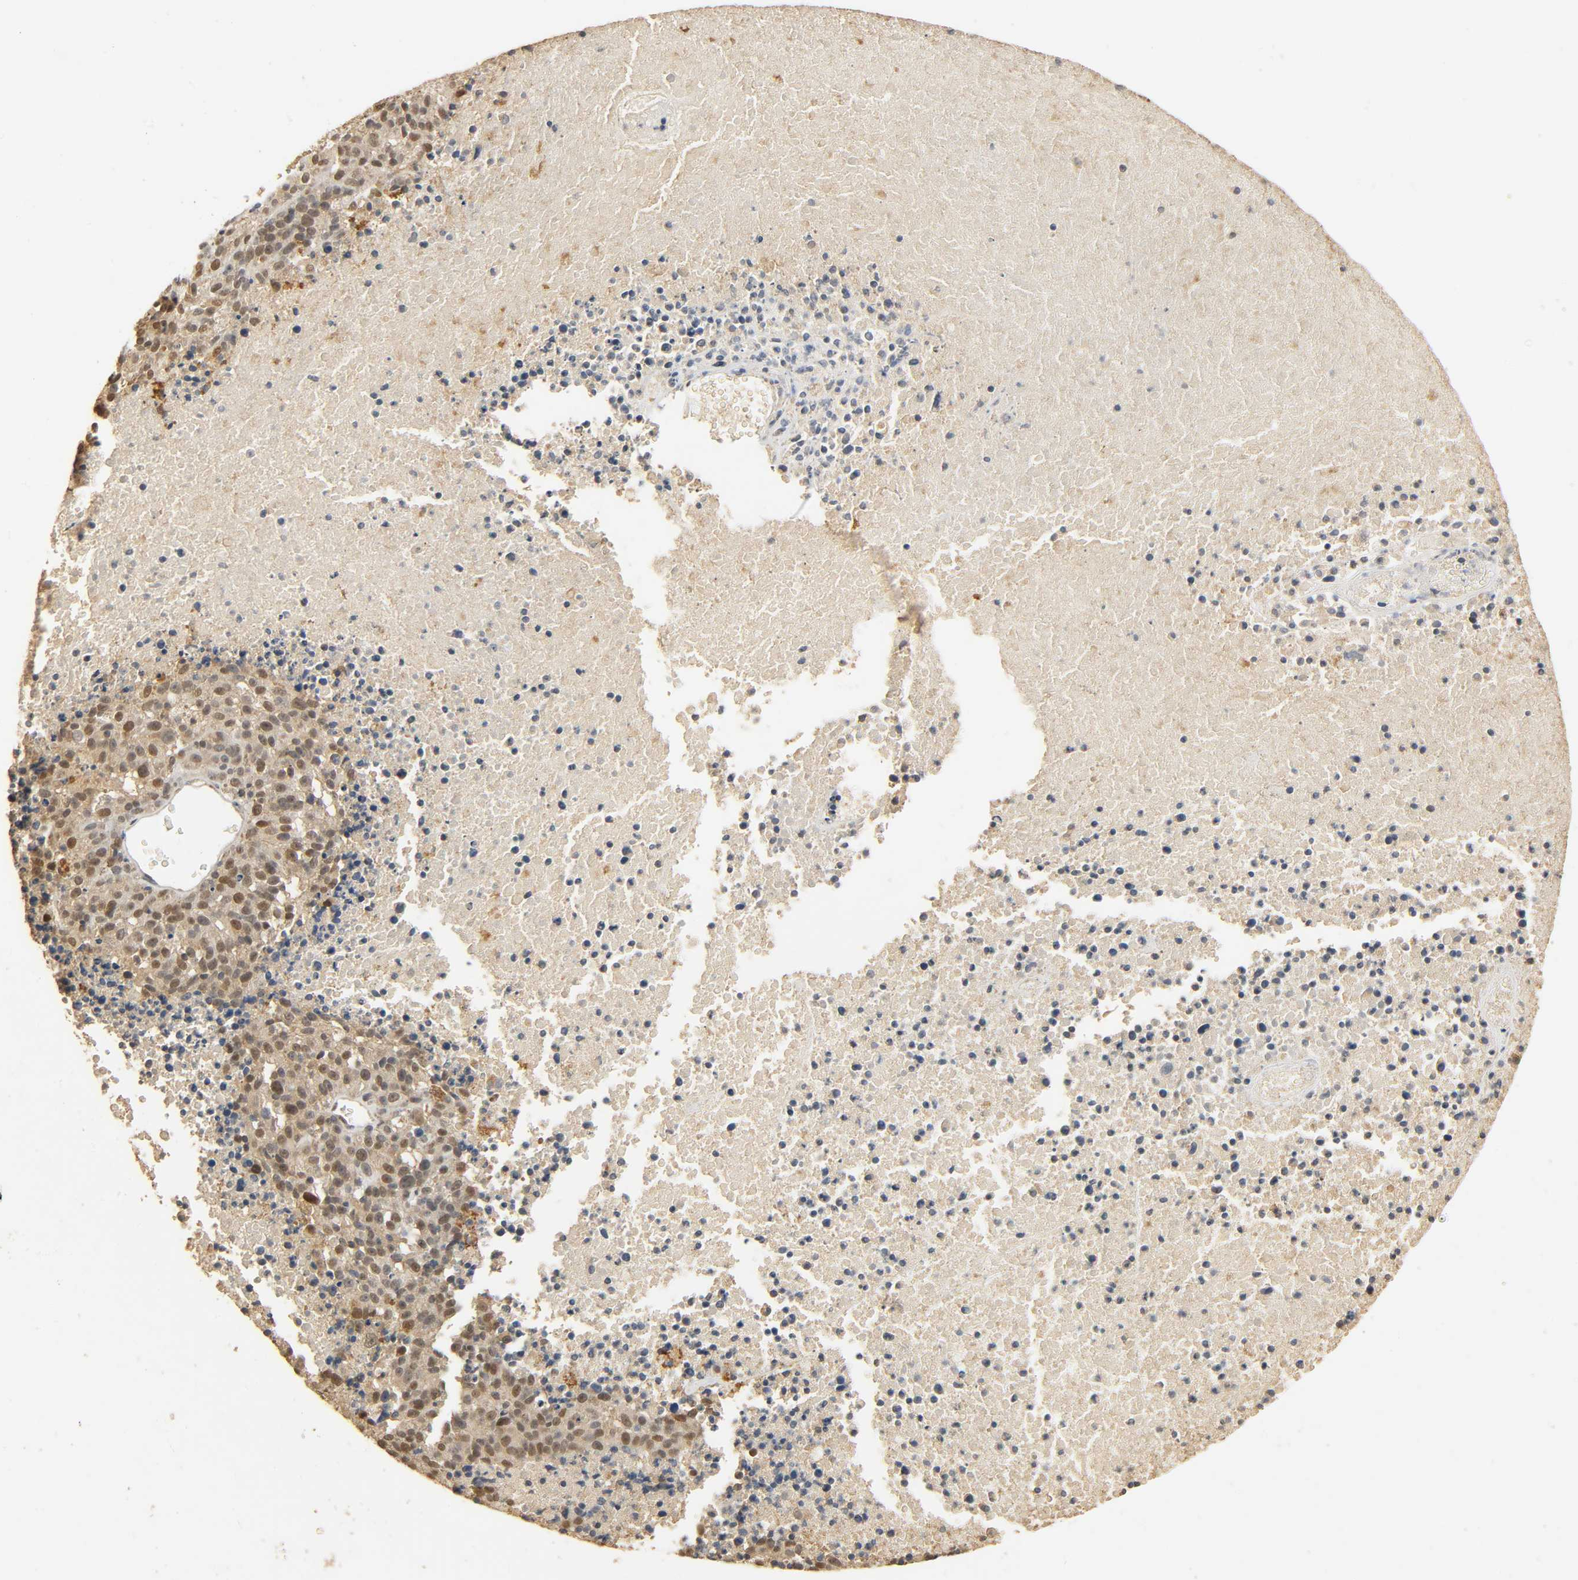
{"staining": {"intensity": "moderate", "quantity": ">75%", "location": "cytoplasmic/membranous,nuclear"}, "tissue": "melanoma", "cell_type": "Tumor cells", "image_type": "cancer", "snomed": [{"axis": "morphology", "description": "Malignant melanoma, Metastatic site"}, {"axis": "topography", "description": "Cerebral cortex"}], "caption": "The image displays staining of melanoma, revealing moderate cytoplasmic/membranous and nuclear protein expression (brown color) within tumor cells.", "gene": "ZFPM2", "patient": {"sex": "female", "age": 52}}